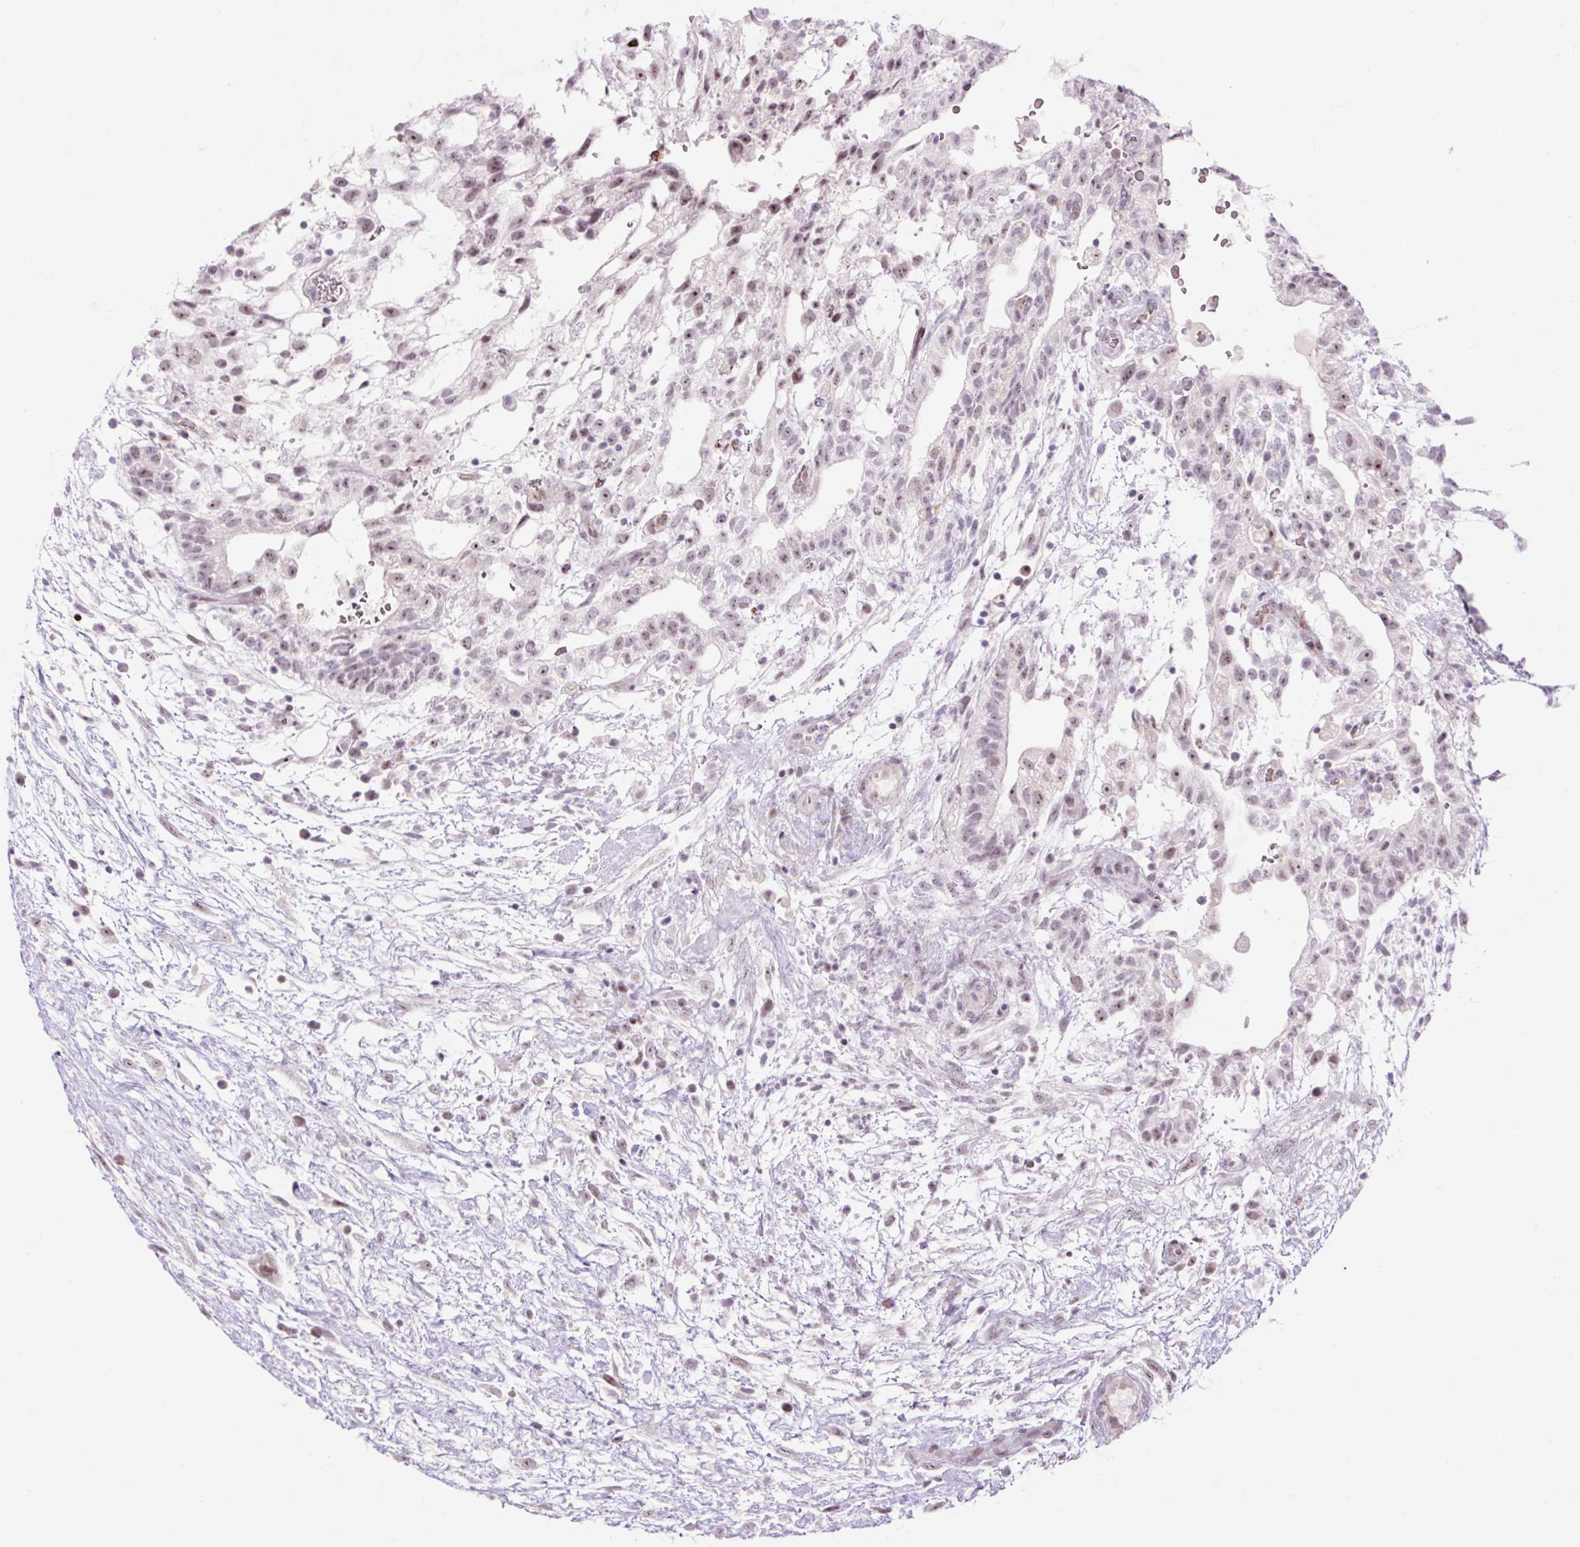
{"staining": {"intensity": "weak", "quantity": "25%-75%", "location": "nuclear"}, "tissue": "testis cancer", "cell_type": "Tumor cells", "image_type": "cancer", "snomed": [{"axis": "morphology", "description": "Carcinoma, Embryonal, NOS"}, {"axis": "topography", "description": "Testis"}], "caption": "An image of testis embryonal carcinoma stained for a protein displays weak nuclear brown staining in tumor cells.", "gene": "ZNF417", "patient": {"sex": "male", "age": 32}}